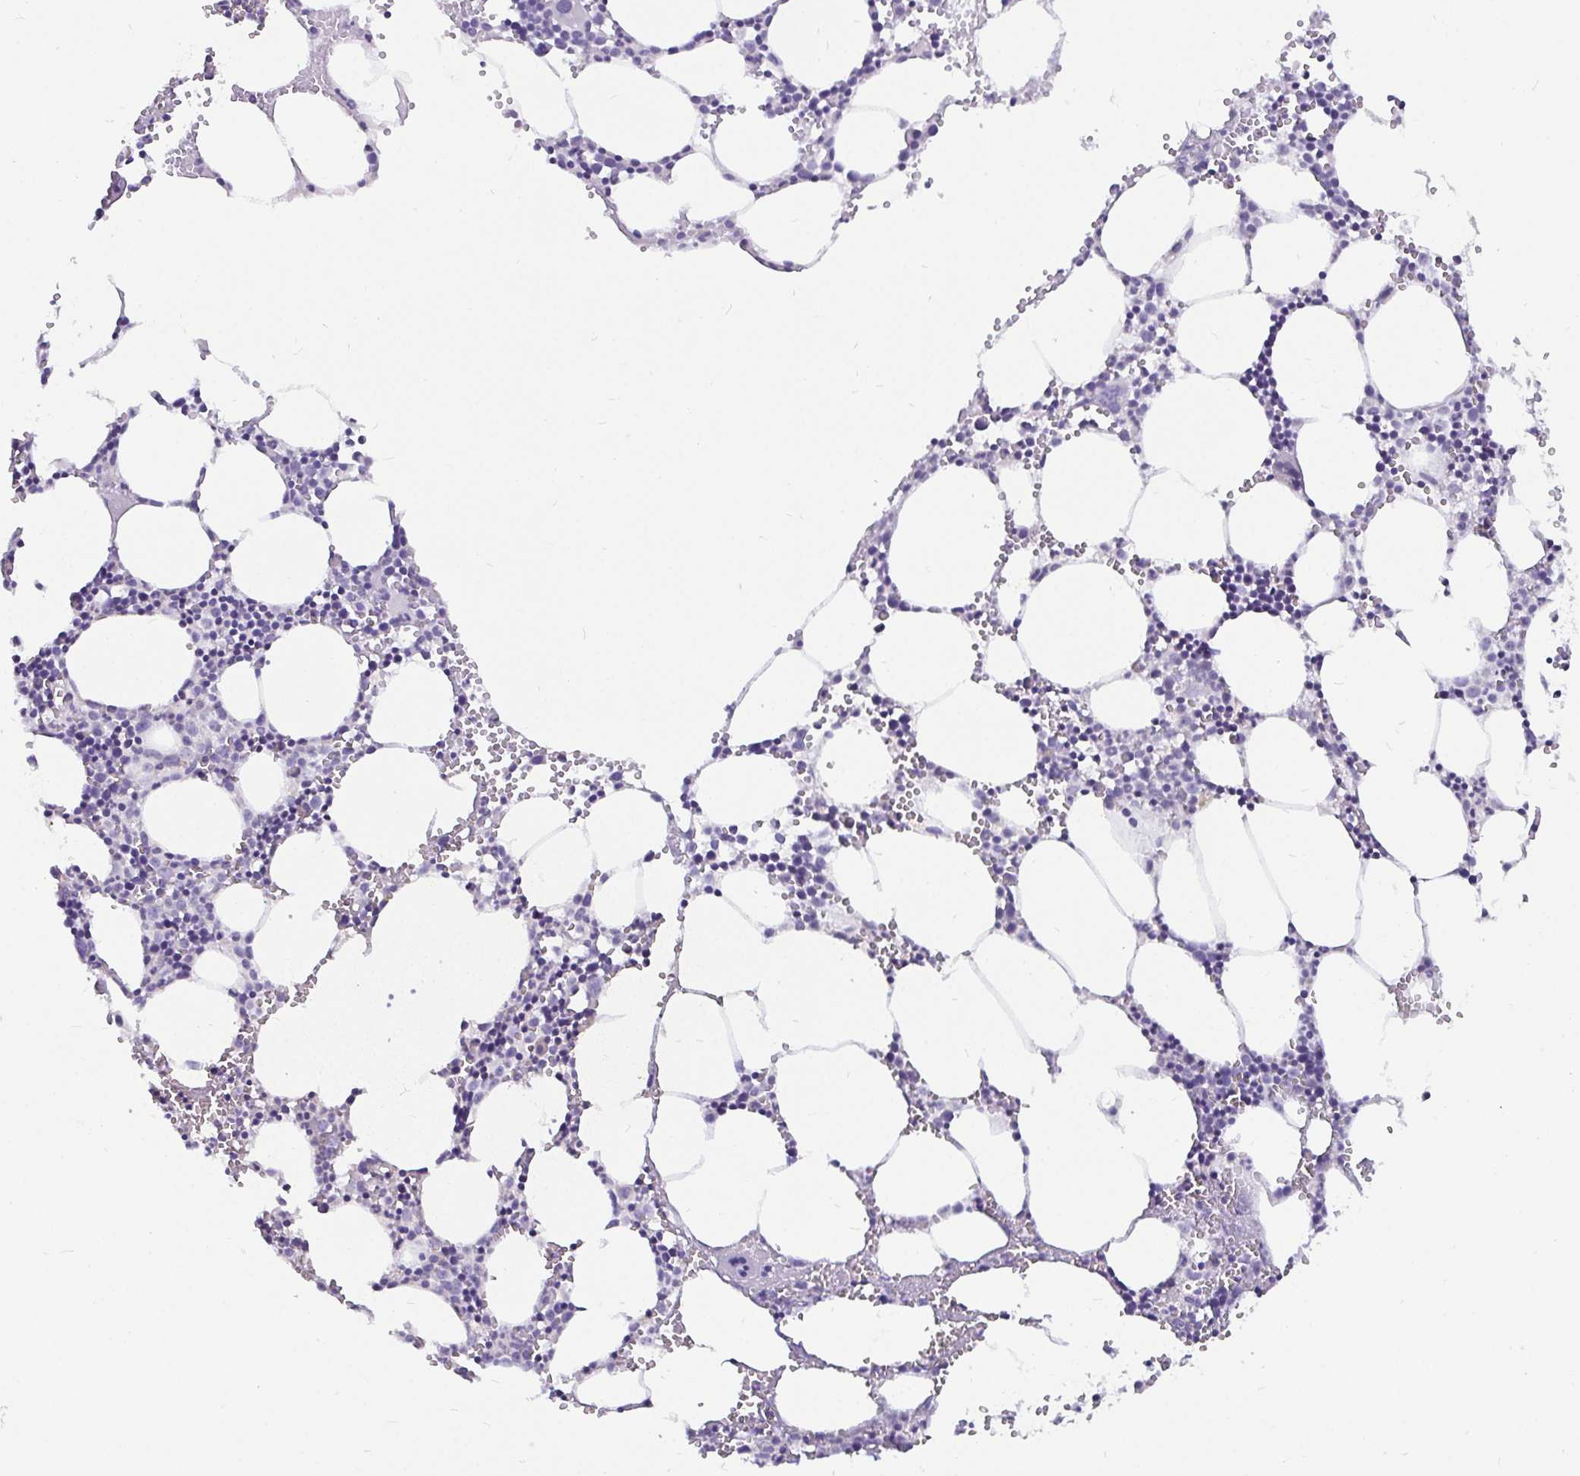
{"staining": {"intensity": "negative", "quantity": "none", "location": "none"}, "tissue": "bone marrow", "cell_type": "Hematopoietic cells", "image_type": "normal", "snomed": [{"axis": "morphology", "description": "Normal tissue, NOS"}, {"axis": "topography", "description": "Bone marrow"}], "caption": "Immunohistochemistry of unremarkable human bone marrow displays no staining in hematopoietic cells. (DAB (3,3'-diaminobenzidine) immunohistochemistry (IHC), high magnification).", "gene": "ADAMTS6", "patient": {"sex": "male", "age": 89}}